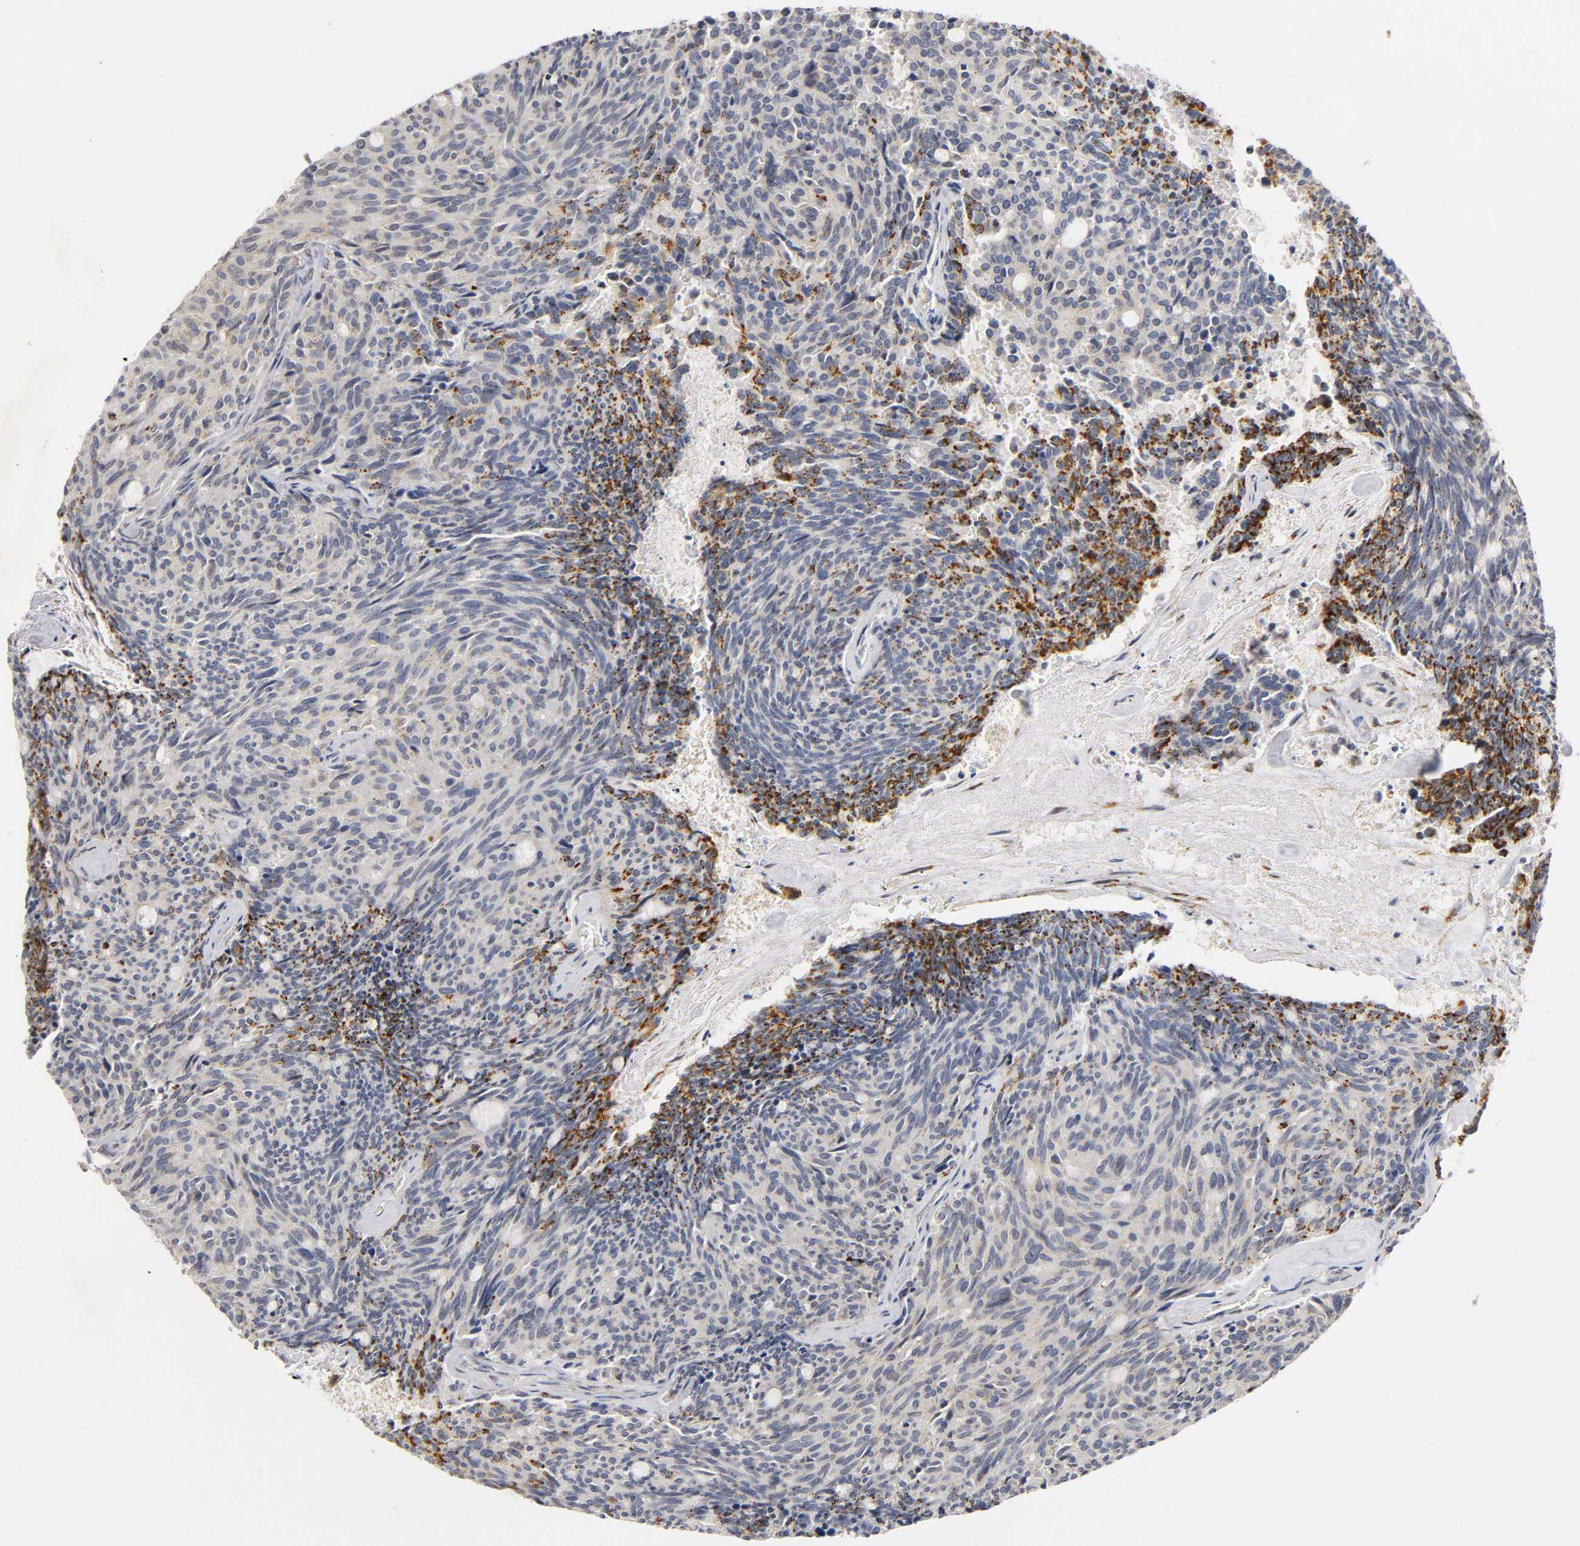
{"staining": {"intensity": "moderate", "quantity": "25%-75%", "location": "cytoplasmic/membranous"}, "tissue": "carcinoid", "cell_type": "Tumor cells", "image_type": "cancer", "snomed": [{"axis": "morphology", "description": "Carcinoid, malignant, NOS"}, {"axis": "topography", "description": "Pancreas"}], "caption": "Immunohistochemical staining of human carcinoid displays medium levels of moderate cytoplasmic/membranous protein staining in about 25%-75% of tumor cells.", "gene": "RUNX1", "patient": {"sex": "female", "age": 54}}